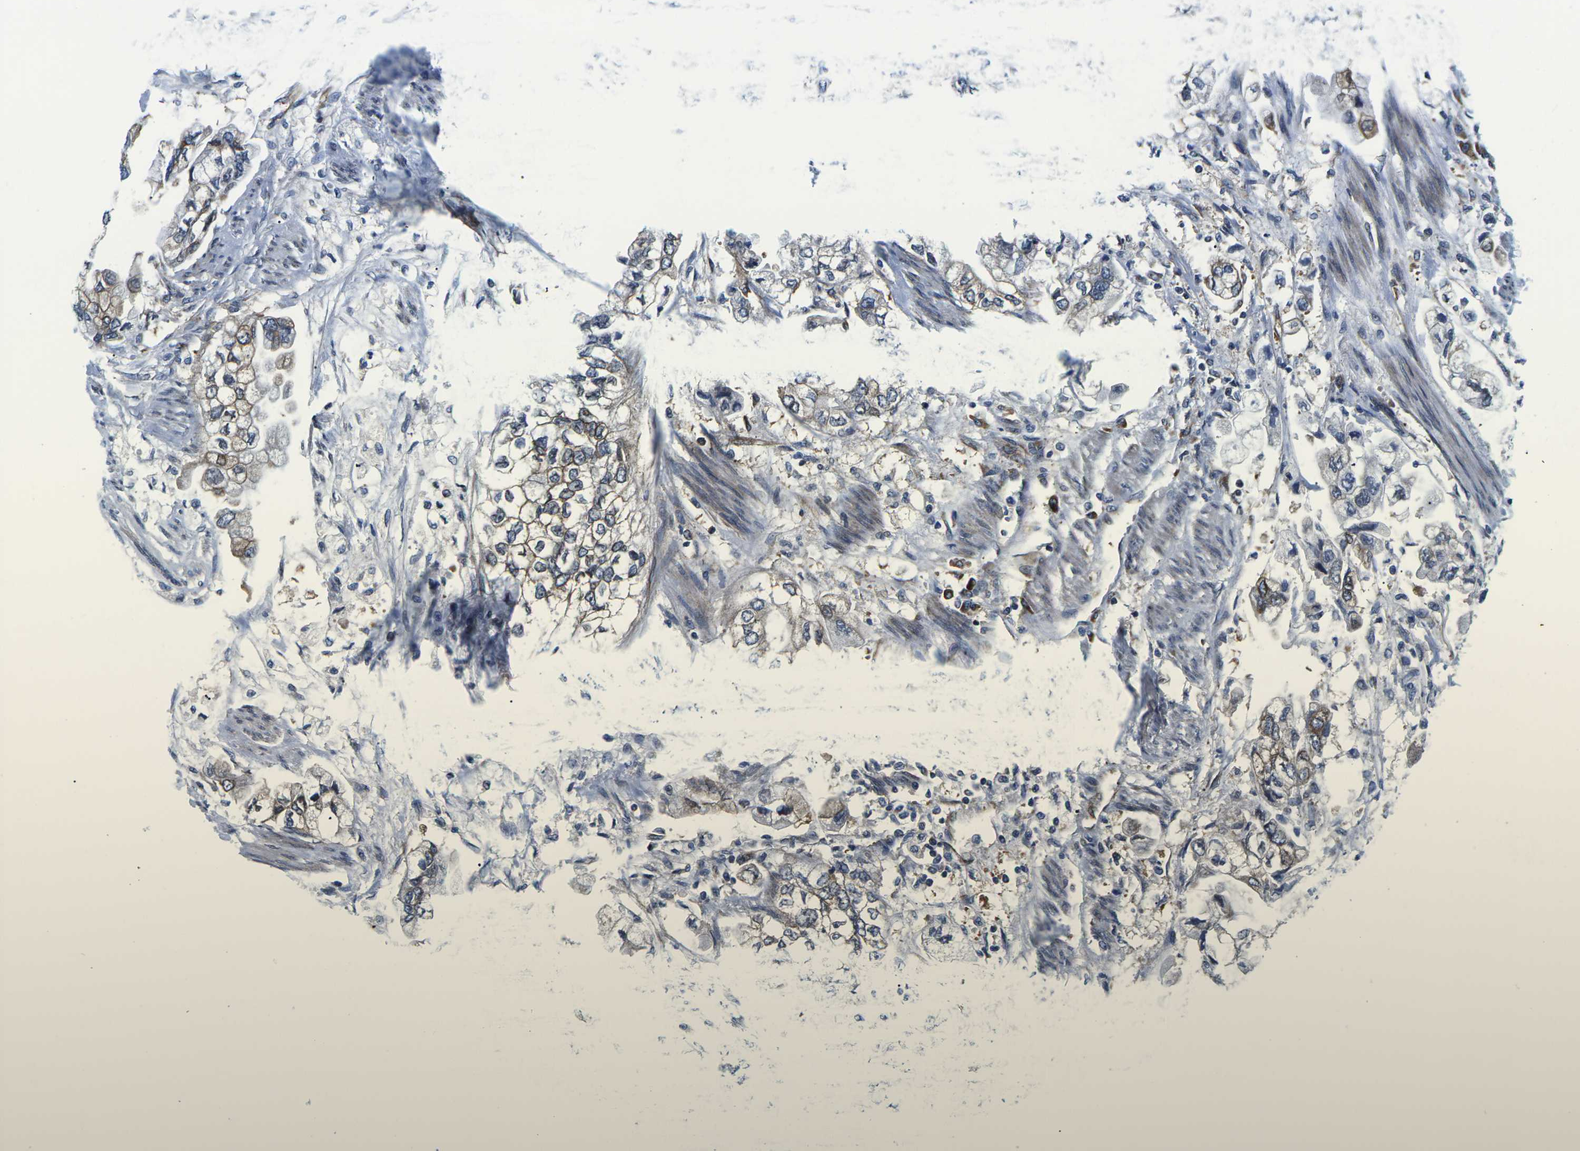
{"staining": {"intensity": "moderate", "quantity": "25%-75%", "location": "cytoplasmic/membranous"}, "tissue": "stomach cancer", "cell_type": "Tumor cells", "image_type": "cancer", "snomed": [{"axis": "morphology", "description": "Normal tissue, NOS"}, {"axis": "morphology", "description": "Adenocarcinoma, NOS"}, {"axis": "topography", "description": "Stomach"}], "caption": "Immunohistochemistry (IHC) micrograph of stomach adenocarcinoma stained for a protein (brown), which displays medium levels of moderate cytoplasmic/membranous expression in approximately 25%-75% of tumor cells.", "gene": "EIF4E", "patient": {"sex": "male", "age": 62}}